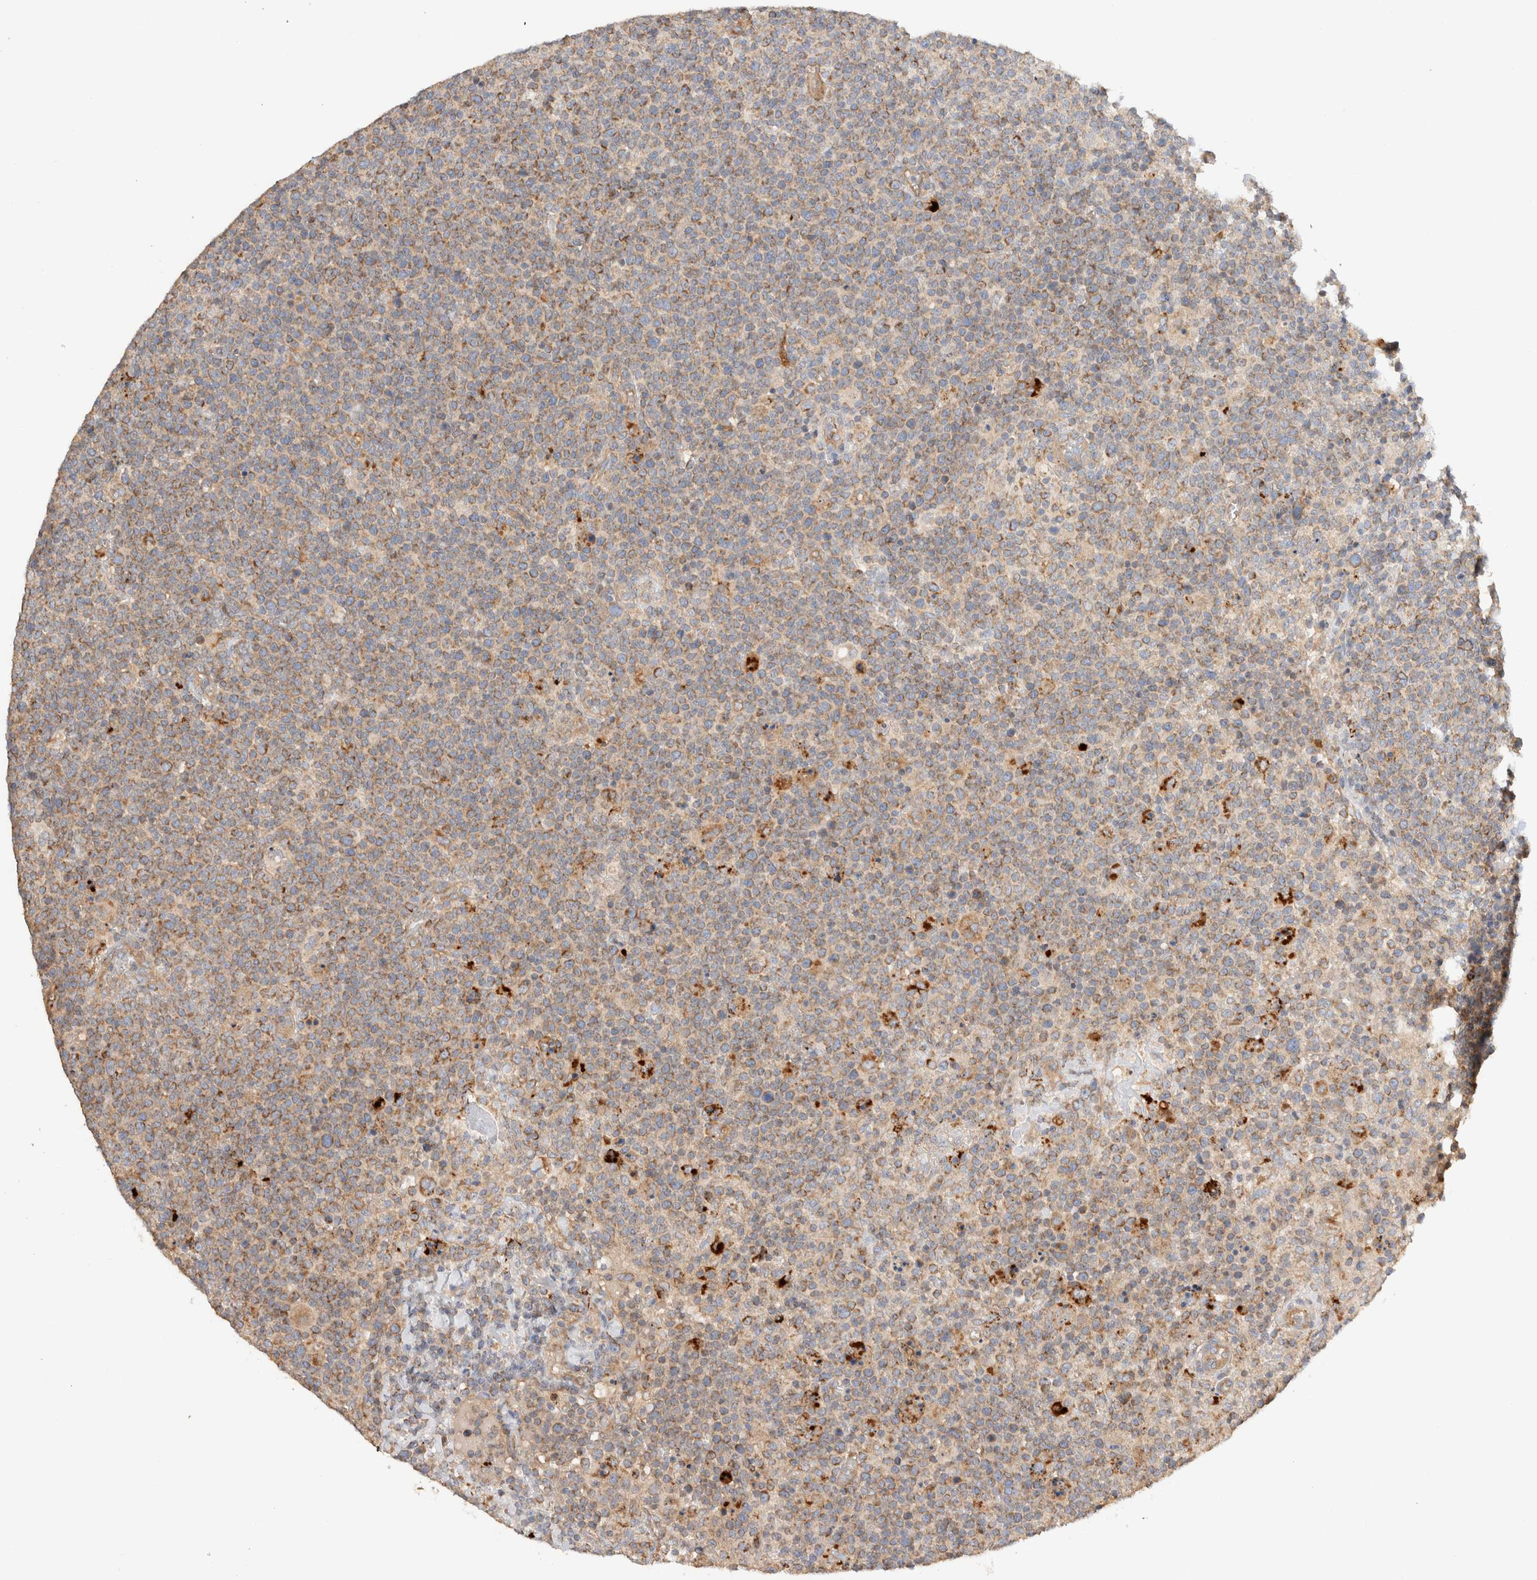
{"staining": {"intensity": "weak", "quantity": ">75%", "location": "cytoplasmic/membranous"}, "tissue": "lymphoma", "cell_type": "Tumor cells", "image_type": "cancer", "snomed": [{"axis": "morphology", "description": "Malignant lymphoma, non-Hodgkin's type, High grade"}, {"axis": "topography", "description": "Lymph node"}], "caption": "Immunohistochemical staining of human lymphoma shows low levels of weak cytoplasmic/membranous staining in about >75% of tumor cells. The protein of interest is shown in brown color, while the nuclei are stained blue.", "gene": "B3GNTL1", "patient": {"sex": "male", "age": 61}}